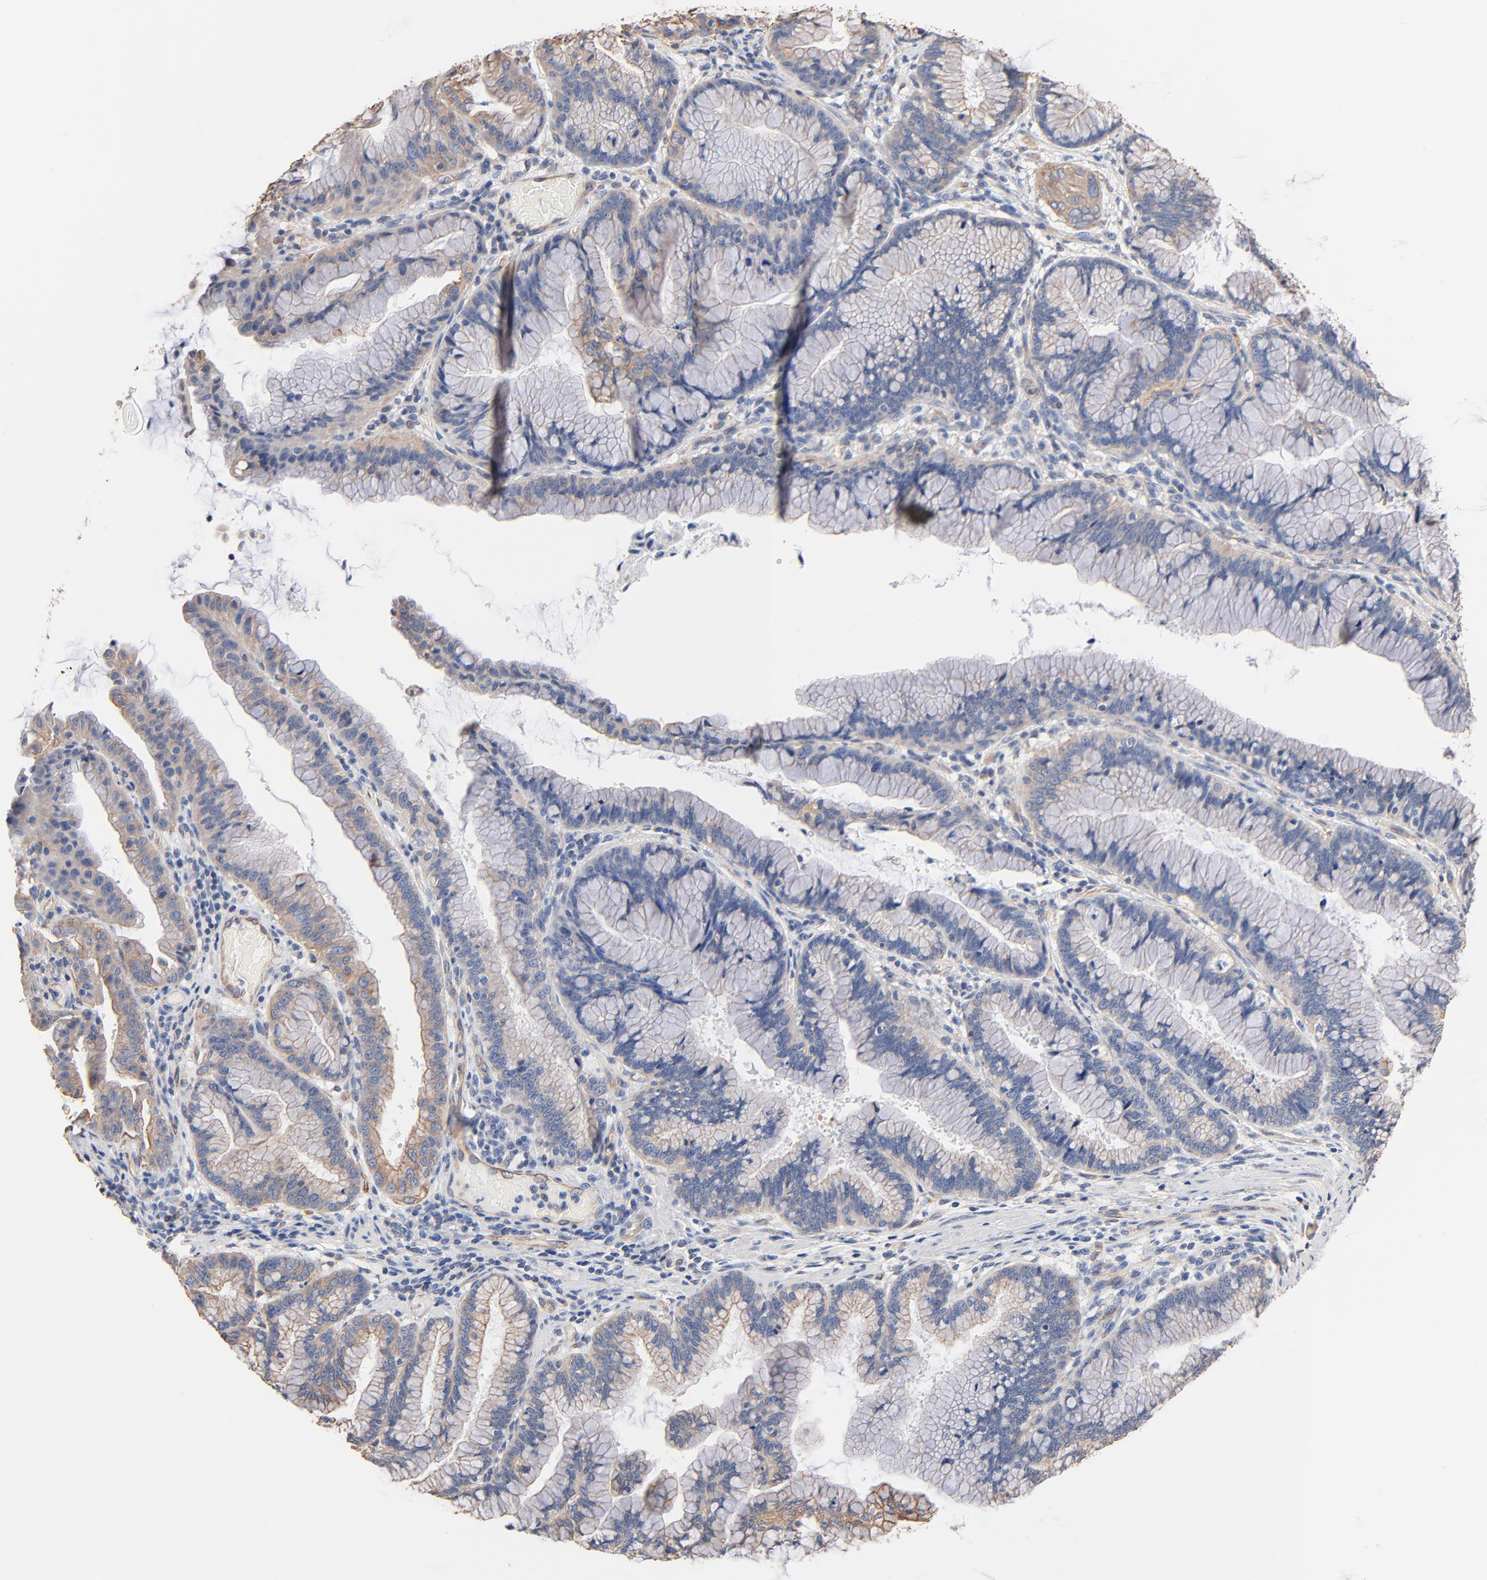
{"staining": {"intensity": "weak", "quantity": "<25%", "location": "cytoplasmic/membranous"}, "tissue": "pancreatic cancer", "cell_type": "Tumor cells", "image_type": "cancer", "snomed": [{"axis": "morphology", "description": "Adenocarcinoma, NOS"}, {"axis": "topography", "description": "Pancreas"}], "caption": "Immunohistochemistry (IHC) micrograph of neoplastic tissue: human pancreatic cancer (adenocarcinoma) stained with DAB (3,3'-diaminobenzidine) displays no significant protein staining in tumor cells.", "gene": "ABCD4", "patient": {"sex": "female", "age": 64}}